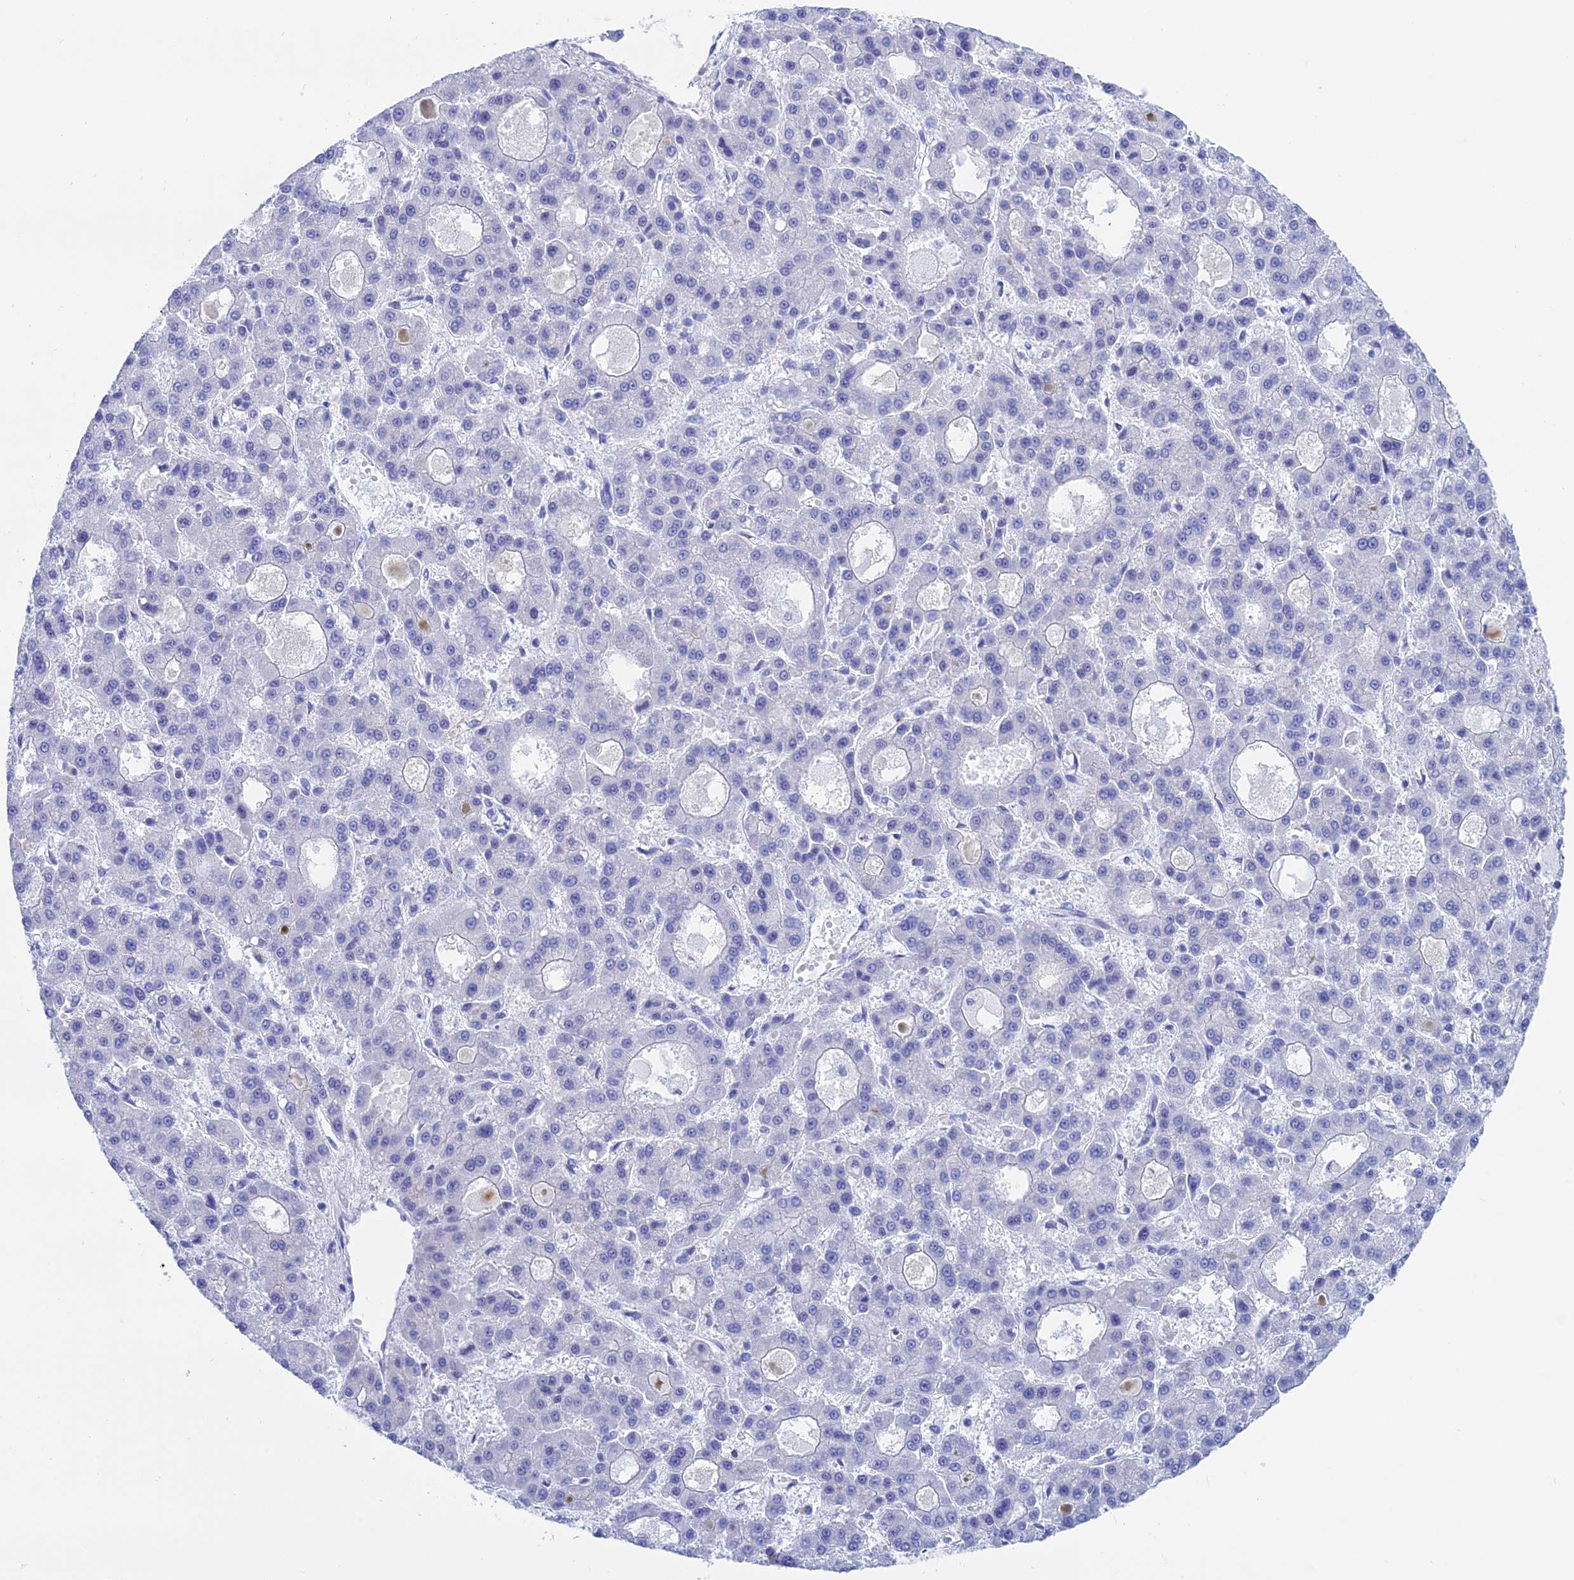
{"staining": {"intensity": "negative", "quantity": "none", "location": "none"}, "tissue": "liver cancer", "cell_type": "Tumor cells", "image_type": "cancer", "snomed": [{"axis": "morphology", "description": "Carcinoma, Hepatocellular, NOS"}, {"axis": "topography", "description": "Liver"}], "caption": "This photomicrograph is of liver cancer (hepatocellular carcinoma) stained with IHC to label a protein in brown with the nuclei are counter-stained blue. There is no expression in tumor cells. (Brightfield microscopy of DAB (3,3'-diaminobenzidine) immunohistochemistry (IHC) at high magnification).", "gene": "ERICH4", "patient": {"sex": "male", "age": 70}}